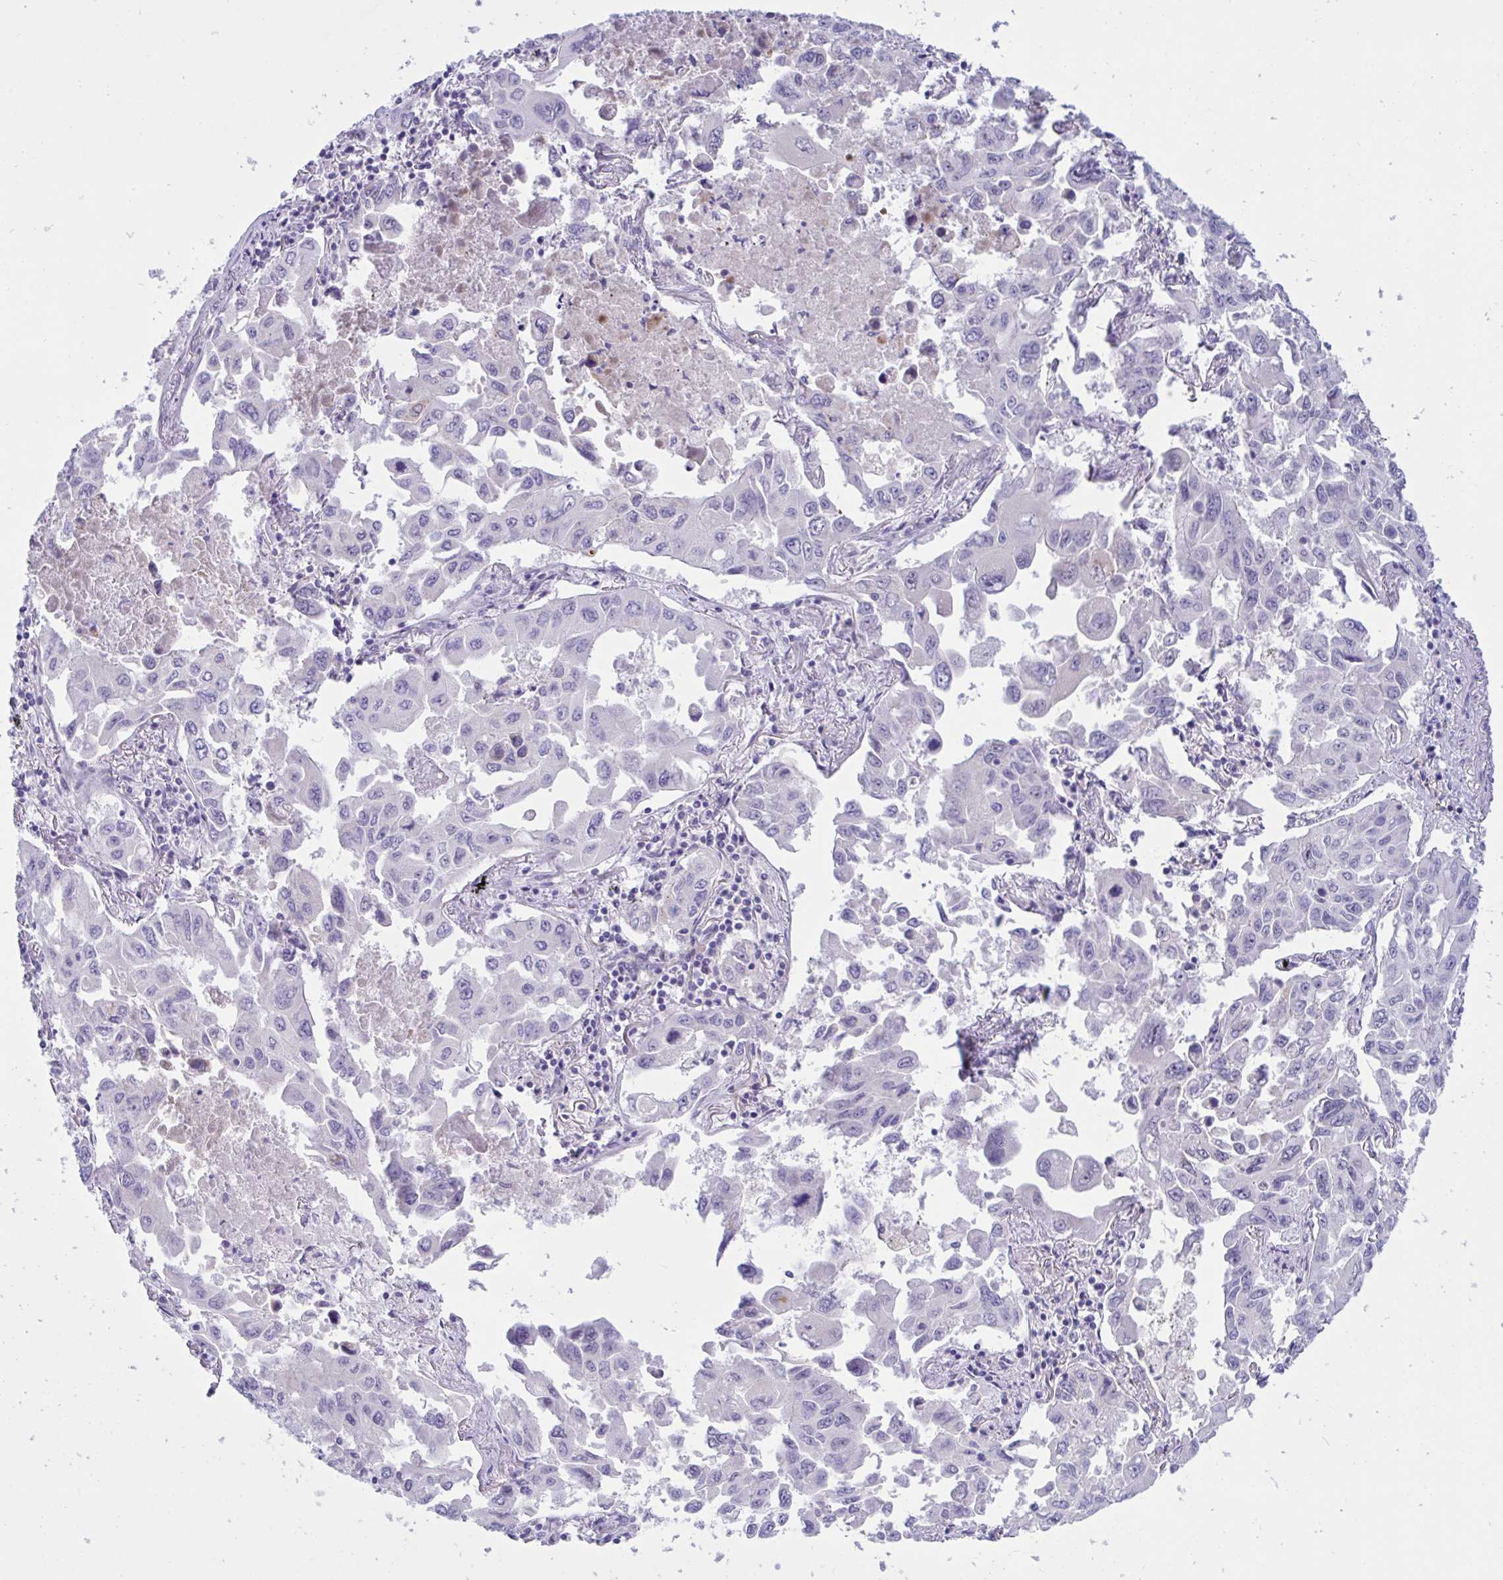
{"staining": {"intensity": "negative", "quantity": "none", "location": "none"}, "tissue": "lung cancer", "cell_type": "Tumor cells", "image_type": "cancer", "snomed": [{"axis": "morphology", "description": "Adenocarcinoma, NOS"}, {"axis": "topography", "description": "Lung"}], "caption": "Tumor cells show no significant expression in lung adenocarcinoma. (Stains: DAB immunohistochemistry with hematoxylin counter stain, Microscopy: brightfield microscopy at high magnification).", "gene": "DOCK11", "patient": {"sex": "male", "age": 64}}